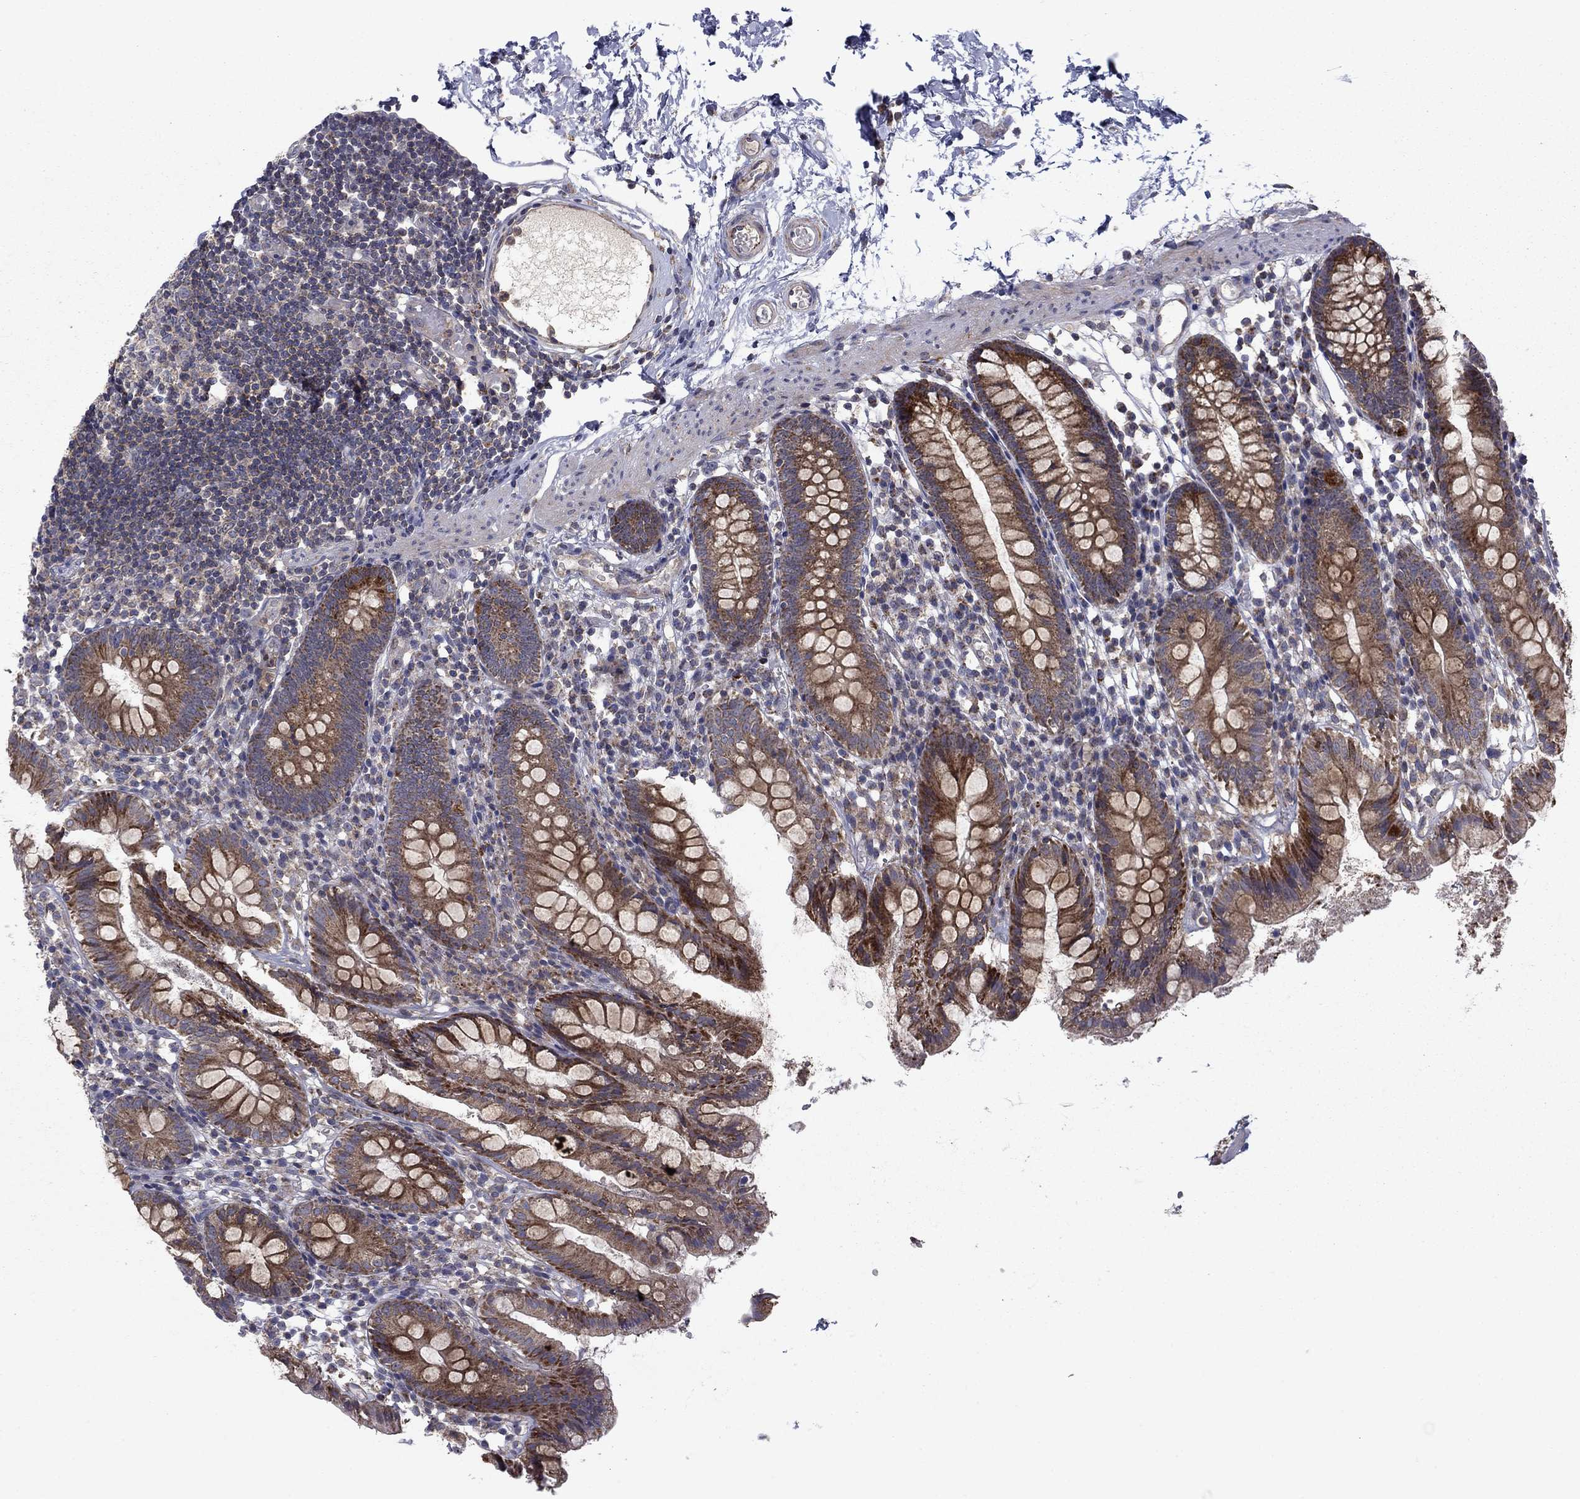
{"staining": {"intensity": "strong", "quantity": "25%-75%", "location": "cytoplasmic/membranous"}, "tissue": "small intestine", "cell_type": "Glandular cells", "image_type": "normal", "snomed": [{"axis": "morphology", "description": "Normal tissue, NOS"}, {"axis": "topography", "description": "Small intestine"}], "caption": "High-power microscopy captured an immunohistochemistry image of normal small intestine, revealing strong cytoplasmic/membranous expression in approximately 25%-75% of glandular cells. (IHC, brightfield microscopy, high magnification).", "gene": "DOP1B", "patient": {"sex": "female", "age": 90}}